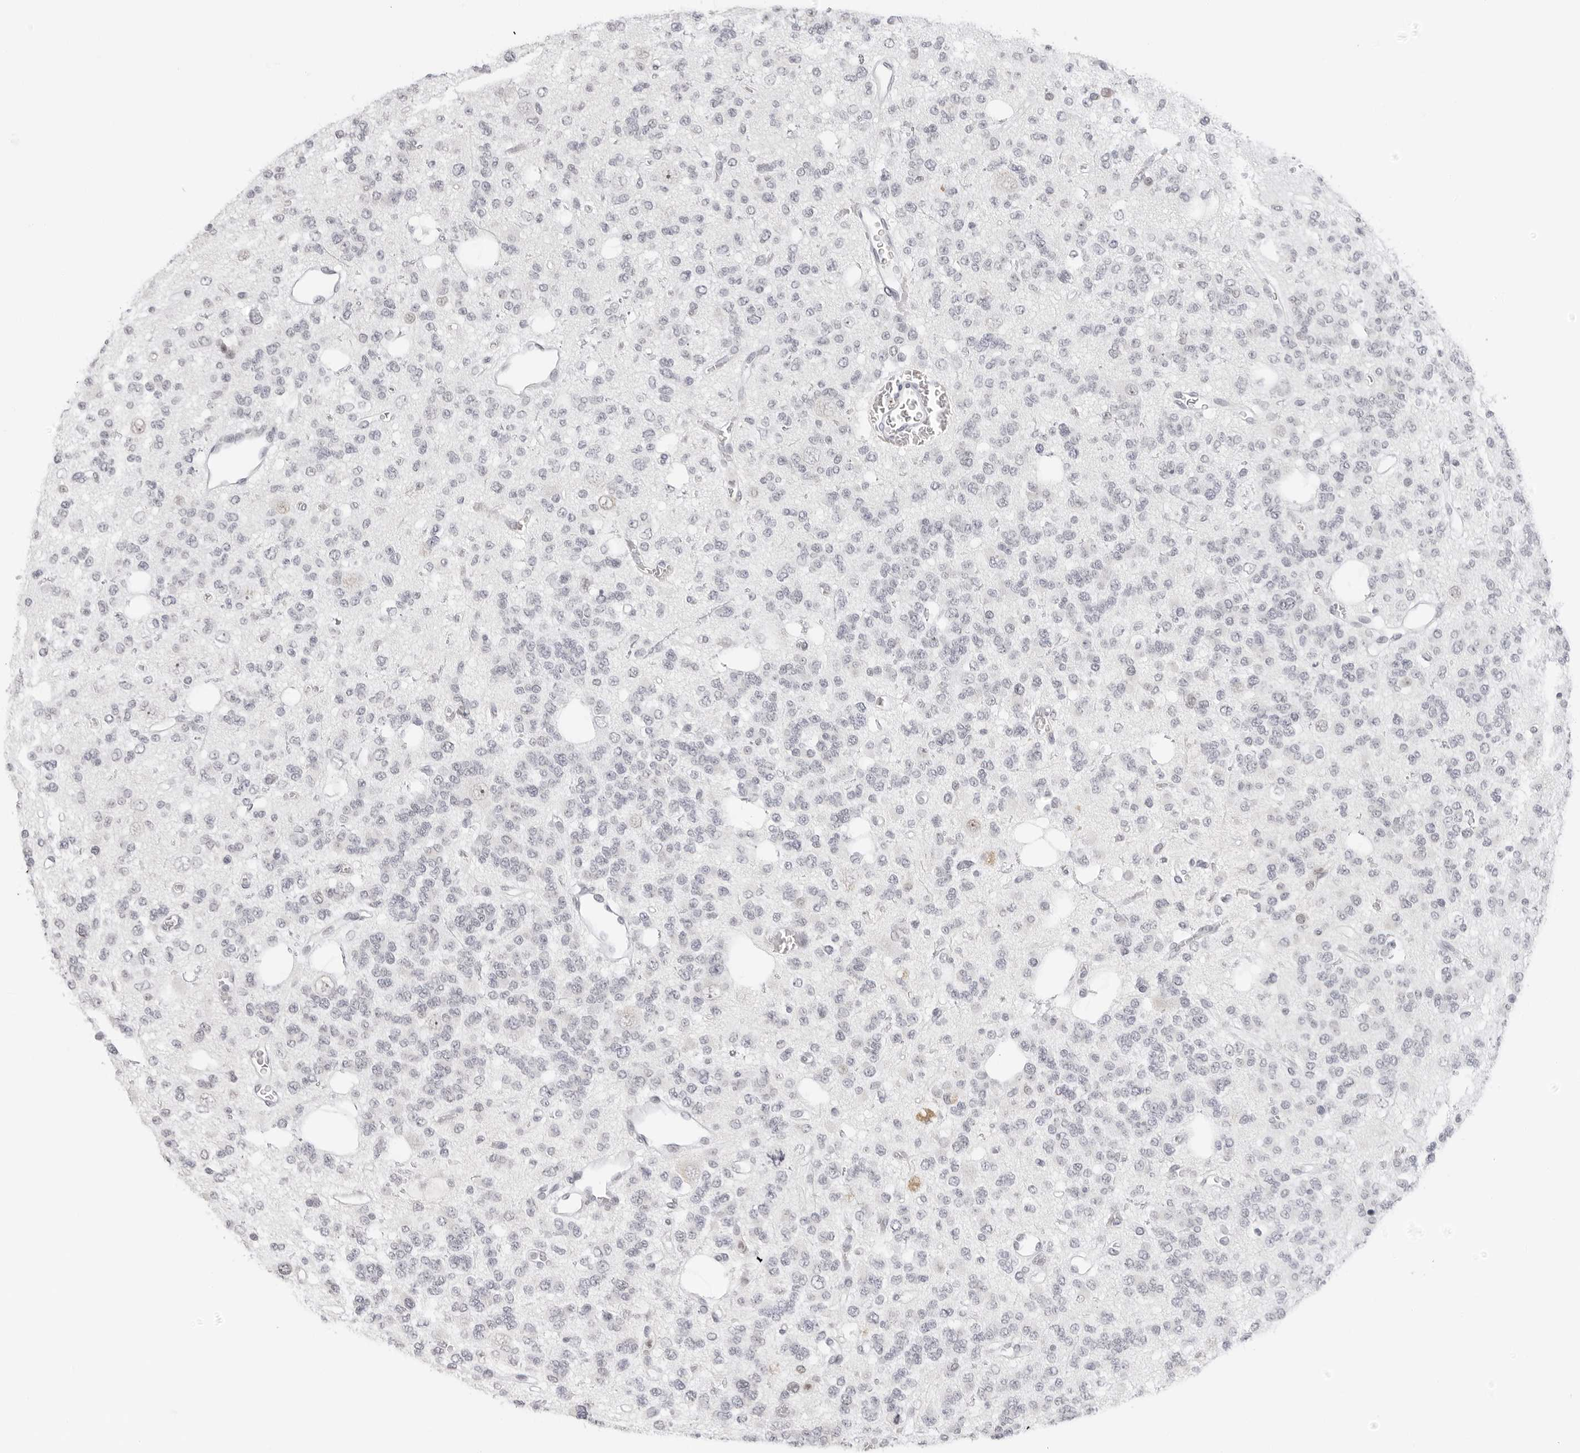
{"staining": {"intensity": "negative", "quantity": "none", "location": "none"}, "tissue": "glioma", "cell_type": "Tumor cells", "image_type": "cancer", "snomed": [{"axis": "morphology", "description": "Glioma, malignant, Low grade"}, {"axis": "topography", "description": "Brain"}], "caption": "Immunohistochemical staining of glioma demonstrates no significant expression in tumor cells. (DAB immunohistochemistry (IHC) visualized using brightfield microscopy, high magnification).", "gene": "MSH6", "patient": {"sex": "male", "age": 38}}